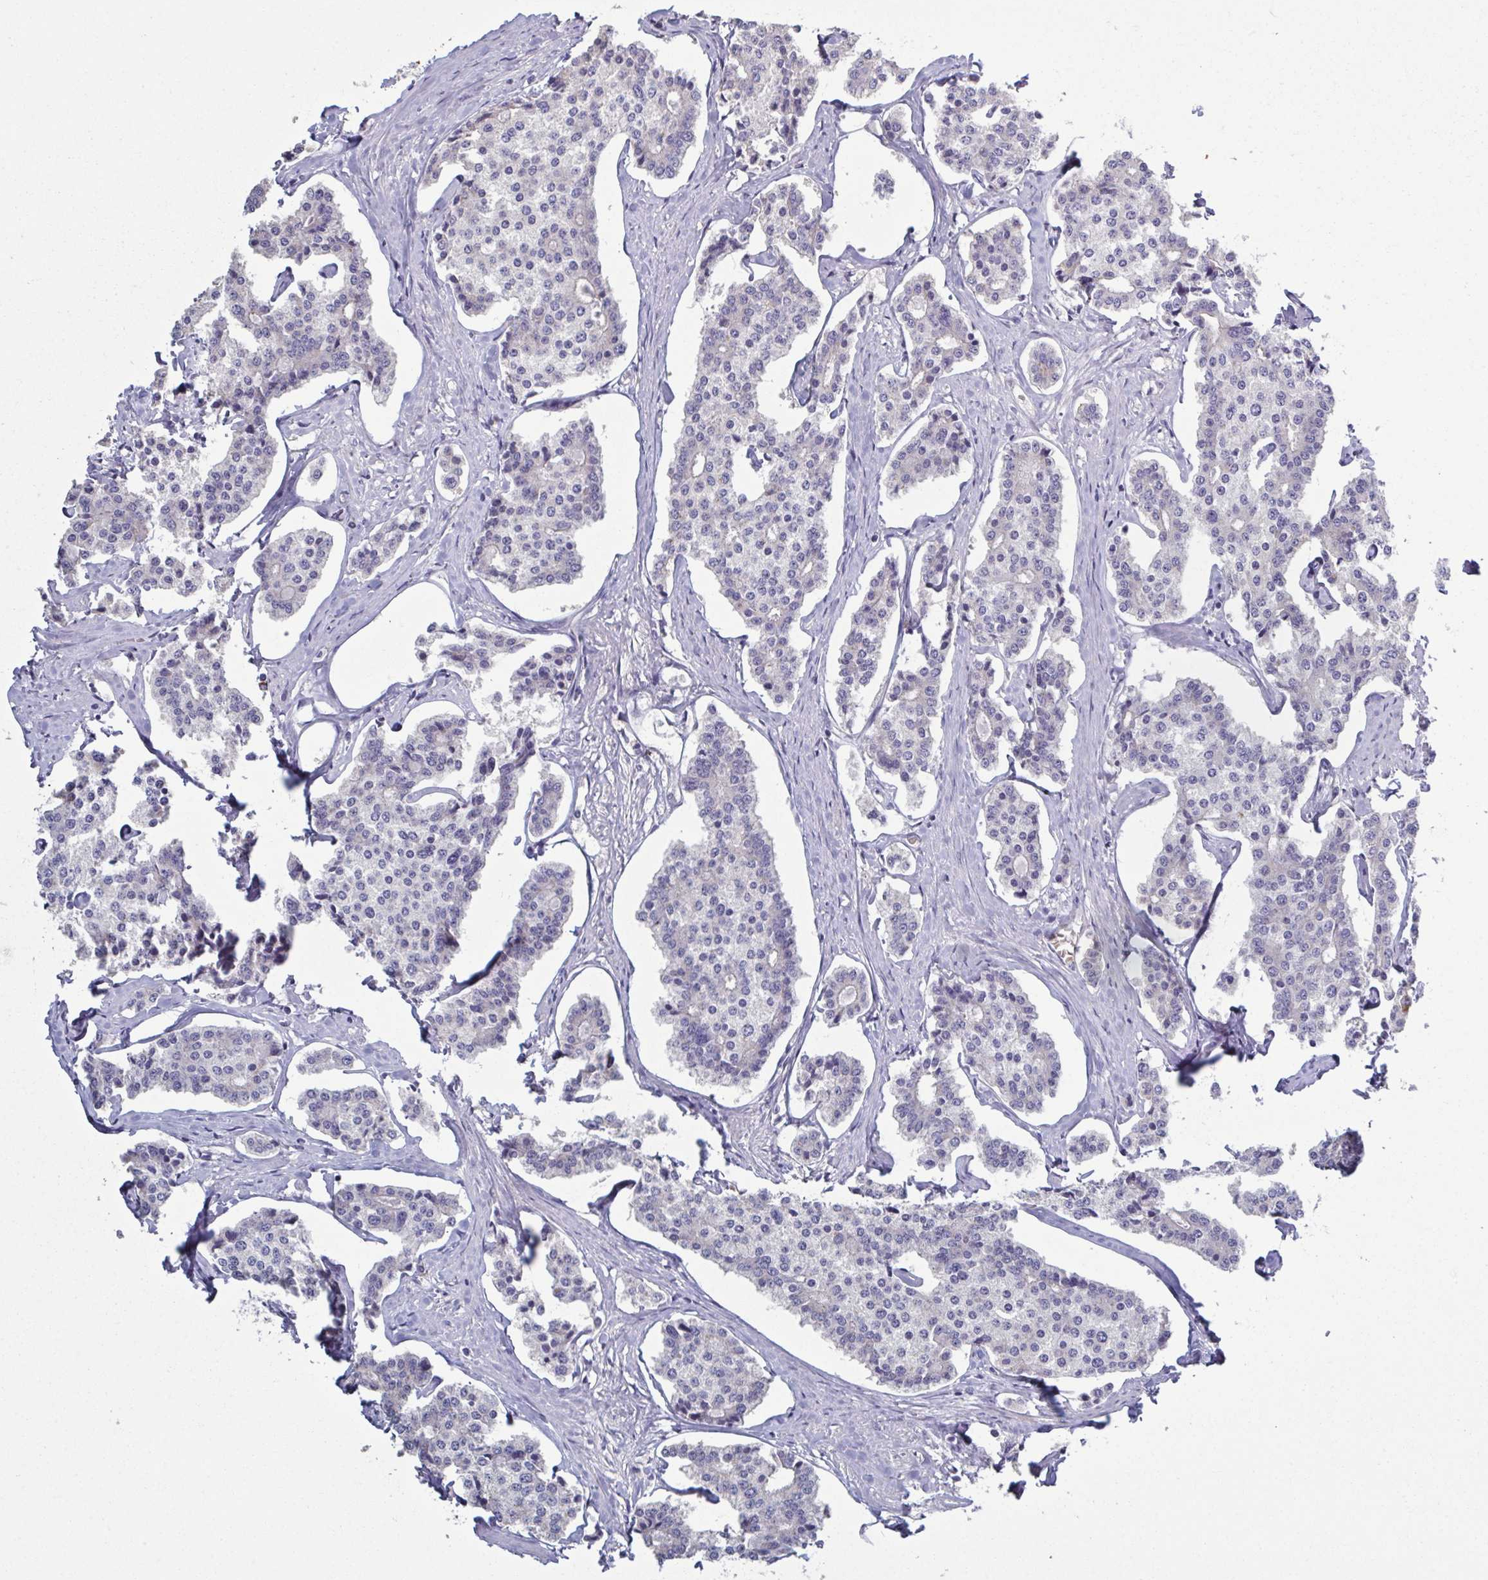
{"staining": {"intensity": "negative", "quantity": "none", "location": "none"}, "tissue": "carcinoid", "cell_type": "Tumor cells", "image_type": "cancer", "snomed": [{"axis": "morphology", "description": "Carcinoid, malignant, NOS"}, {"axis": "topography", "description": "Small intestine"}], "caption": "A micrograph of human carcinoid is negative for staining in tumor cells. (DAB (3,3'-diaminobenzidine) IHC visualized using brightfield microscopy, high magnification).", "gene": "GLDC", "patient": {"sex": "female", "age": 65}}